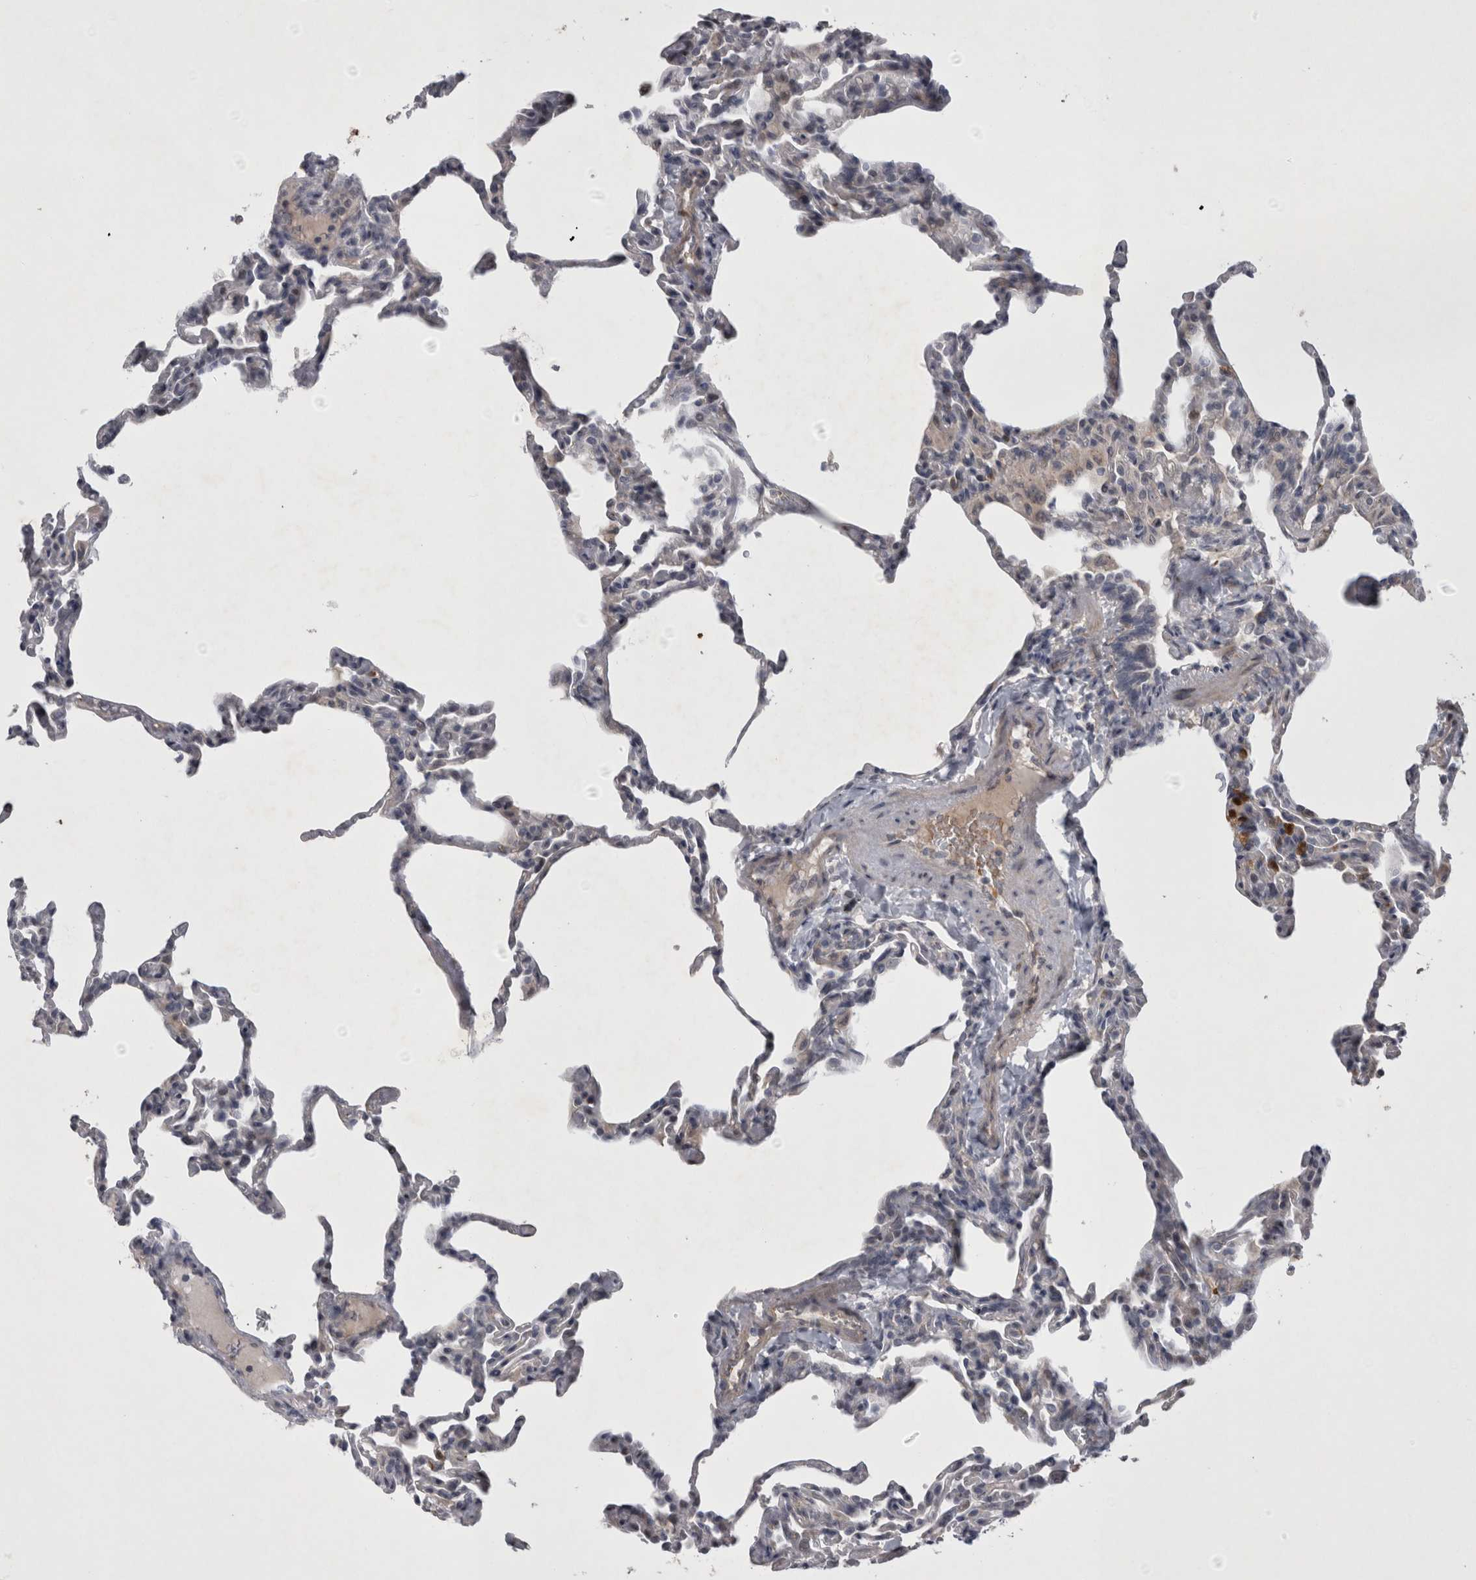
{"staining": {"intensity": "negative", "quantity": "none", "location": "none"}, "tissue": "lung", "cell_type": "Alveolar cells", "image_type": "normal", "snomed": [{"axis": "morphology", "description": "Normal tissue, NOS"}, {"axis": "topography", "description": "Lung"}], "caption": "IHC of benign human lung reveals no positivity in alveolar cells.", "gene": "IFI44", "patient": {"sex": "male", "age": 20}}